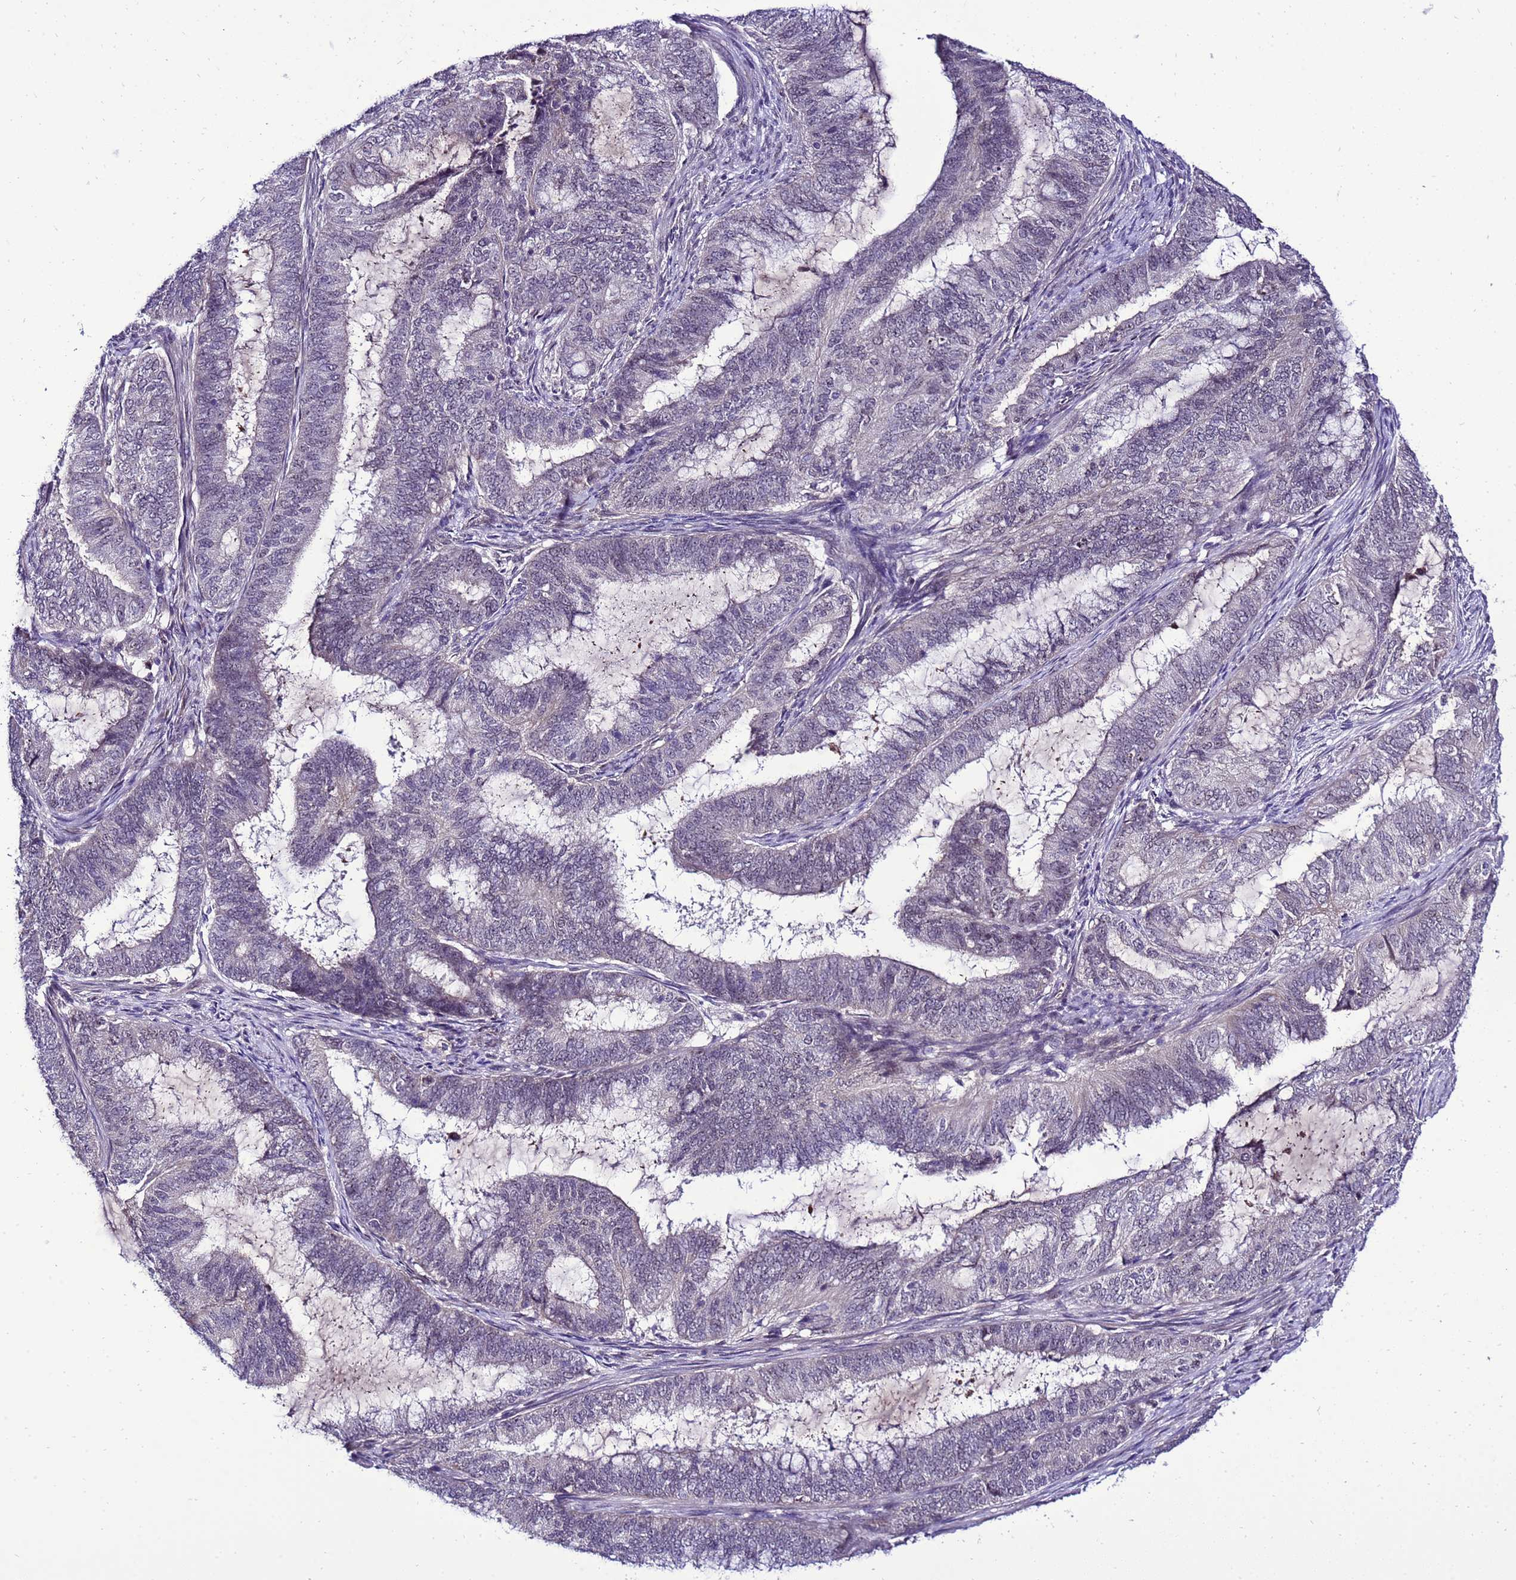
{"staining": {"intensity": "negative", "quantity": "none", "location": "none"}, "tissue": "endometrial cancer", "cell_type": "Tumor cells", "image_type": "cancer", "snomed": [{"axis": "morphology", "description": "Adenocarcinoma, NOS"}, {"axis": "topography", "description": "Endometrium"}], "caption": "IHC image of endometrial adenocarcinoma stained for a protein (brown), which shows no expression in tumor cells. (DAB (3,3'-diaminobenzidine) immunohistochemistry (IHC), high magnification).", "gene": "C19orf47", "patient": {"sex": "female", "age": 51}}